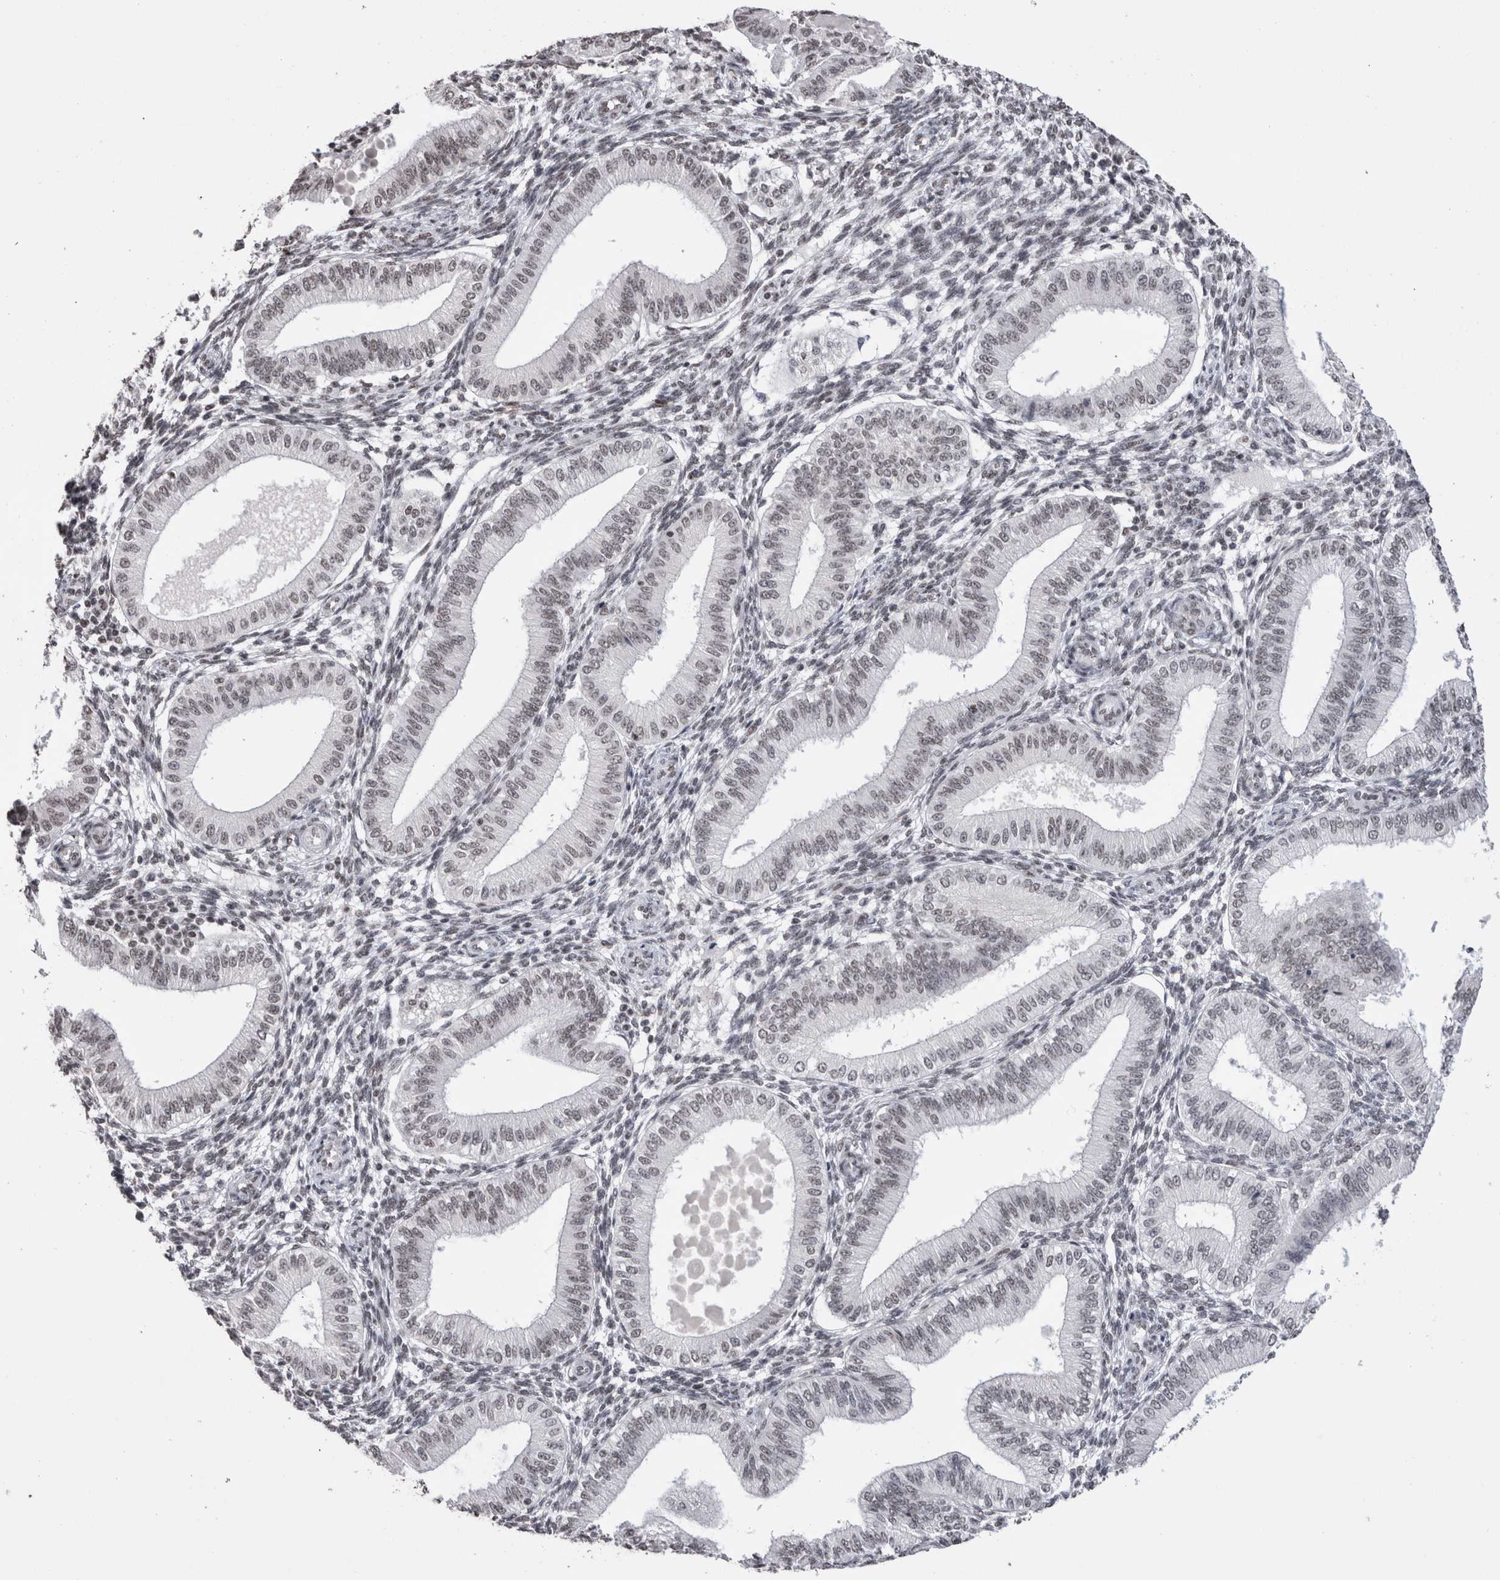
{"staining": {"intensity": "moderate", "quantity": ">75%", "location": "nuclear"}, "tissue": "endometrium", "cell_type": "Cells in endometrial stroma", "image_type": "normal", "snomed": [{"axis": "morphology", "description": "Normal tissue, NOS"}, {"axis": "topography", "description": "Endometrium"}], "caption": "Protein positivity by immunohistochemistry reveals moderate nuclear staining in about >75% of cells in endometrial stroma in unremarkable endometrium.", "gene": "SMC1A", "patient": {"sex": "female", "age": 39}}